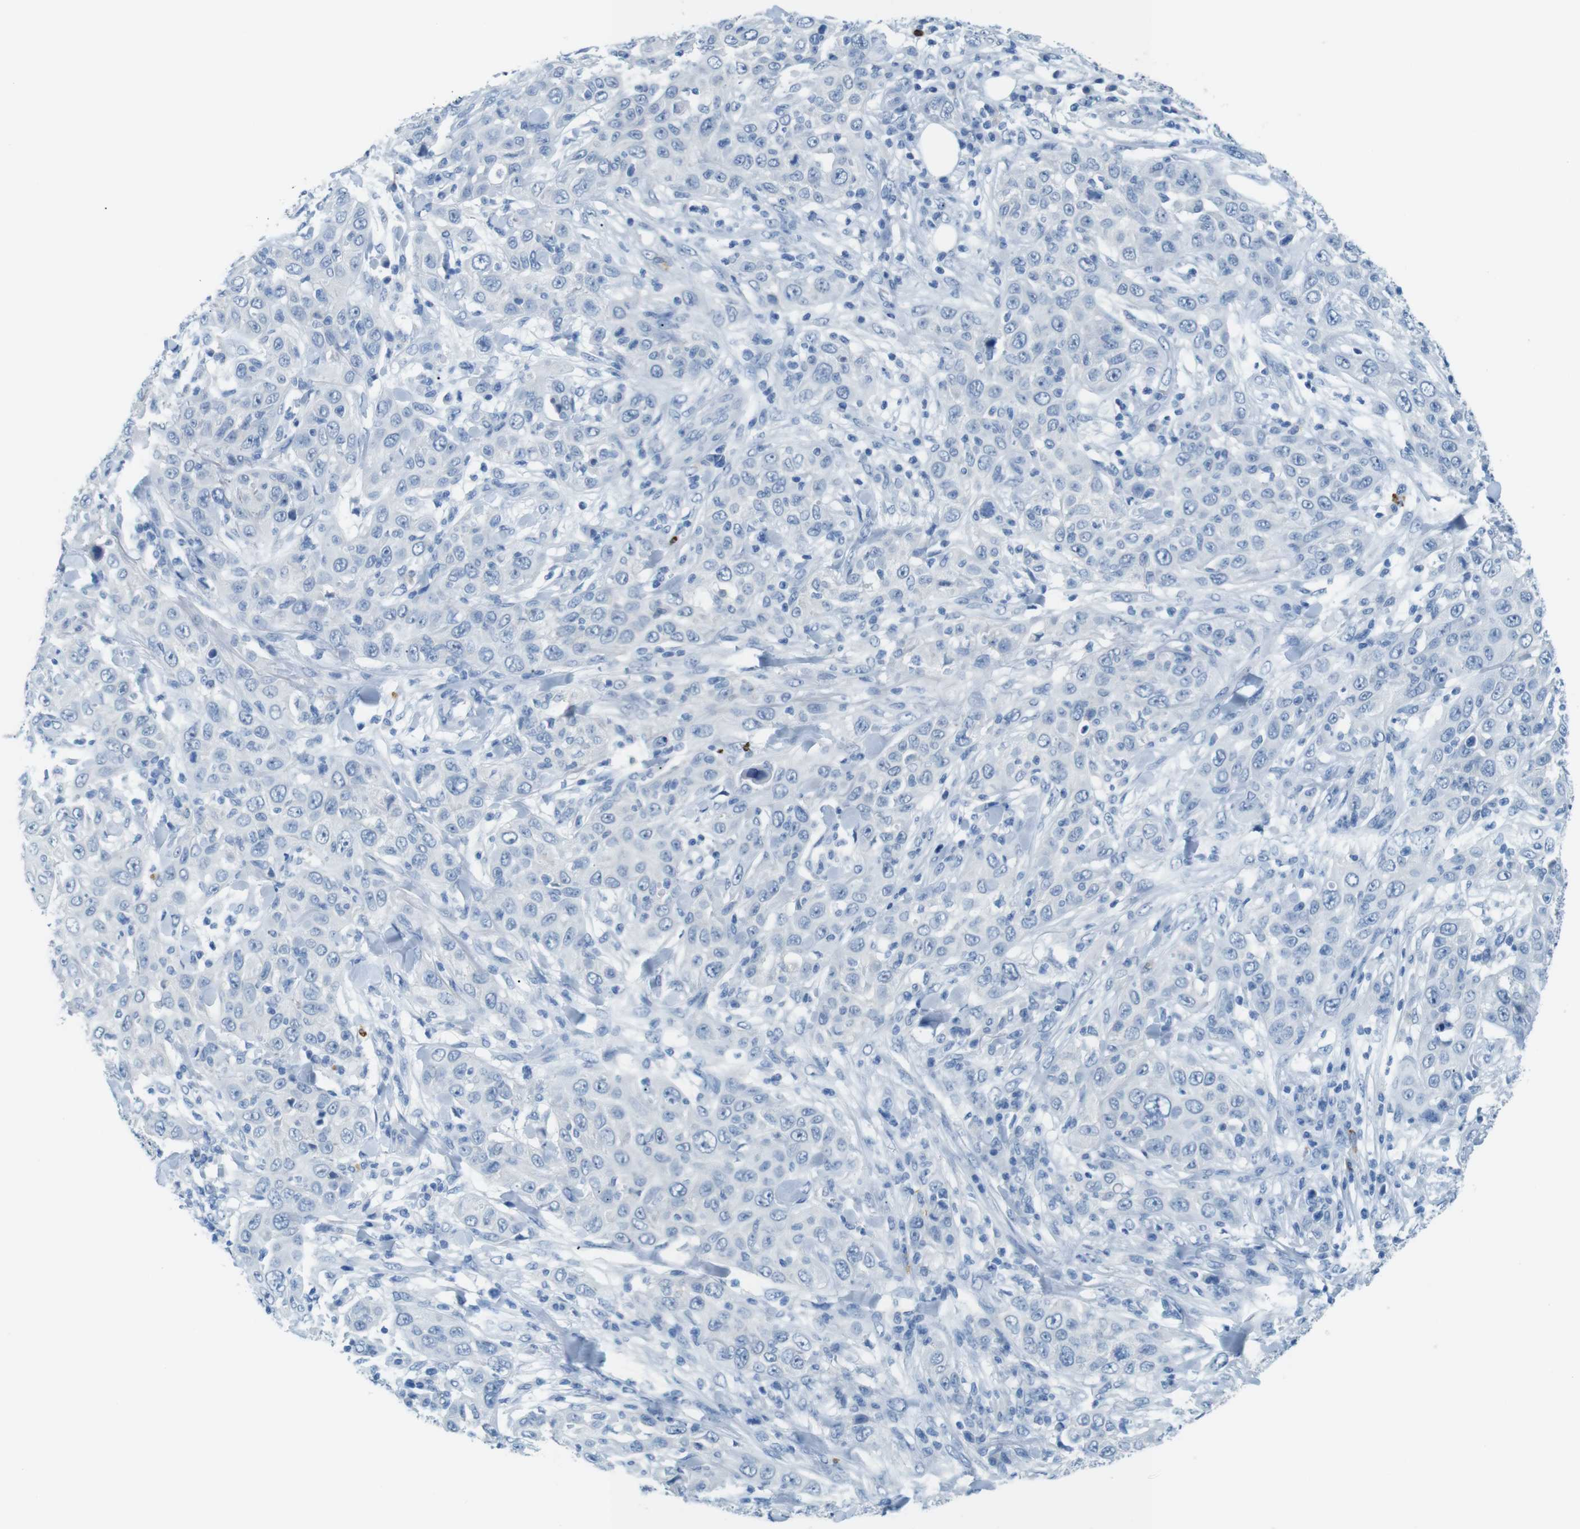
{"staining": {"intensity": "negative", "quantity": "none", "location": "none"}, "tissue": "skin cancer", "cell_type": "Tumor cells", "image_type": "cancer", "snomed": [{"axis": "morphology", "description": "Squamous cell carcinoma, NOS"}, {"axis": "topography", "description": "Skin"}], "caption": "Immunohistochemical staining of human squamous cell carcinoma (skin) reveals no significant staining in tumor cells. (DAB (3,3'-diaminobenzidine) immunohistochemistry visualized using brightfield microscopy, high magnification).", "gene": "MCEMP1", "patient": {"sex": "female", "age": 88}}